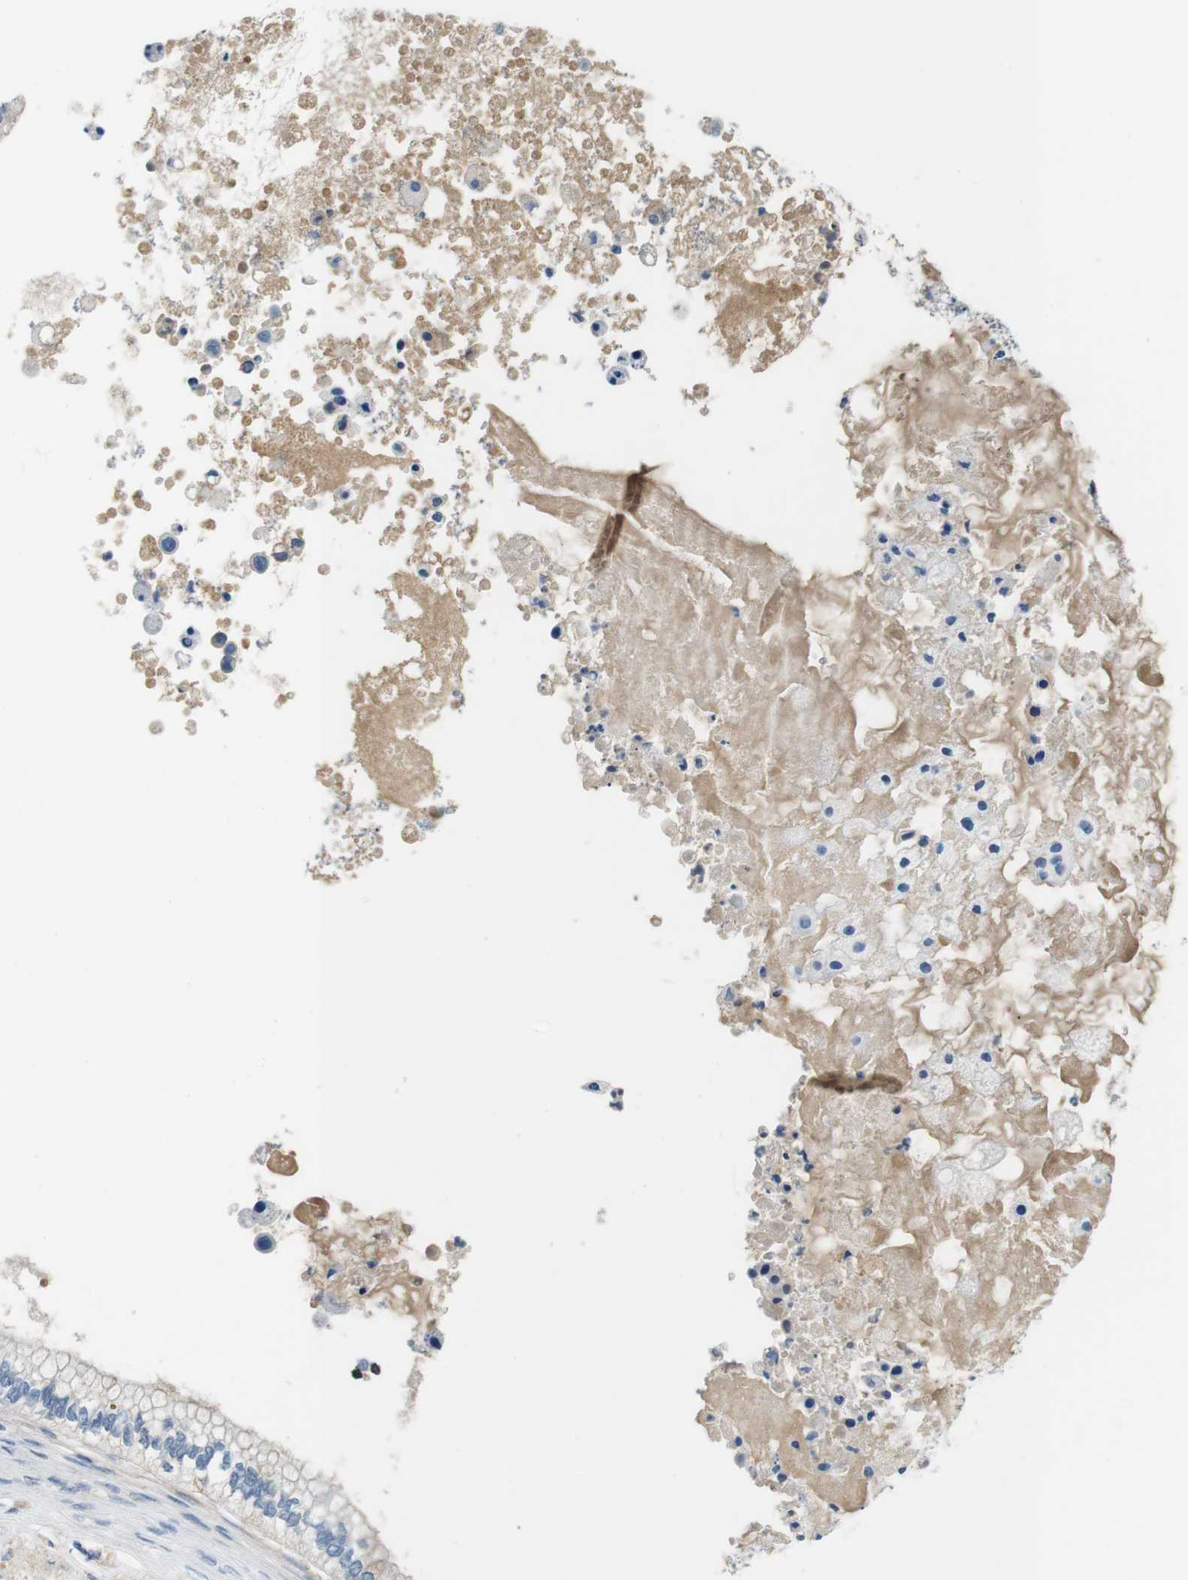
{"staining": {"intensity": "negative", "quantity": "none", "location": "none"}, "tissue": "ovarian cancer", "cell_type": "Tumor cells", "image_type": "cancer", "snomed": [{"axis": "morphology", "description": "Cystadenocarcinoma, mucinous, NOS"}, {"axis": "topography", "description": "Ovary"}], "caption": "The IHC histopathology image has no significant expression in tumor cells of ovarian mucinous cystadenocarcinoma tissue. (Immunohistochemistry, brightfield microscopy, high magnification).", "gene": "IGHD", "patient": {"sex": "female", "age": 80}}